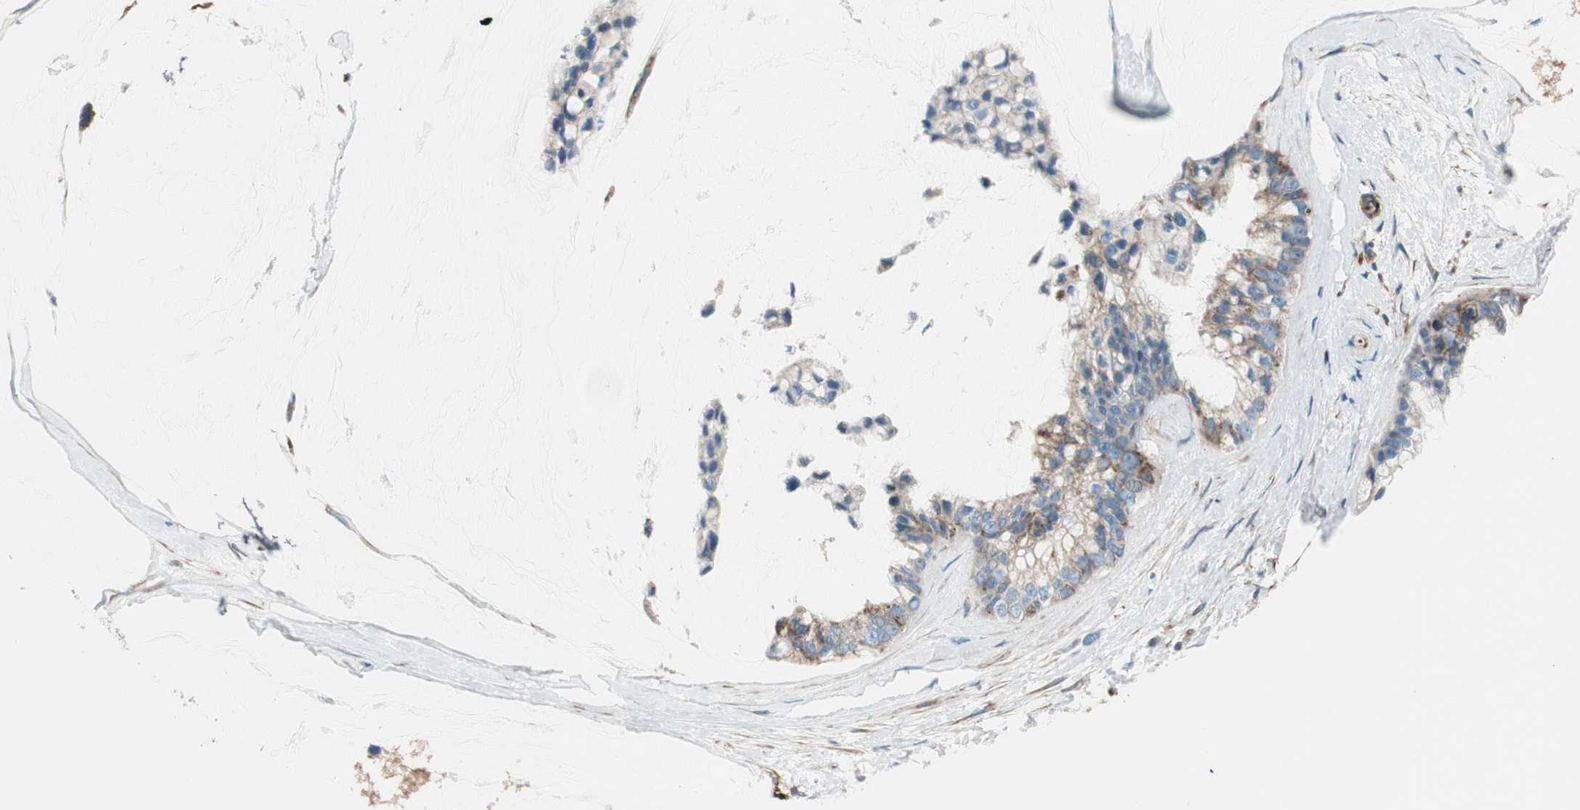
{"staining": {"intensity": "weak", "quantity": "25%-75%", "location": "cytoplasmic/membranous"}, "tissue": "ovarian cancer", "cell_type": "Tumor cells", "image_type": "cancer", "snomed": [{"axis": "morphology", "description": "Cystadenocarcinoma, mucinous, NOS"}, {"axis": "topography", "description": "Ovary"}], "caption": "This is a histology image of immunohistochemistry (IHC) staining of ovarian cancer (mucinous cystadenocarcinoma), which shows weak expression in the cytoplasmic/membranous of tumor cells.", "gene": "SRCIN1", "patient": {"sex": "female", "age": 39}}